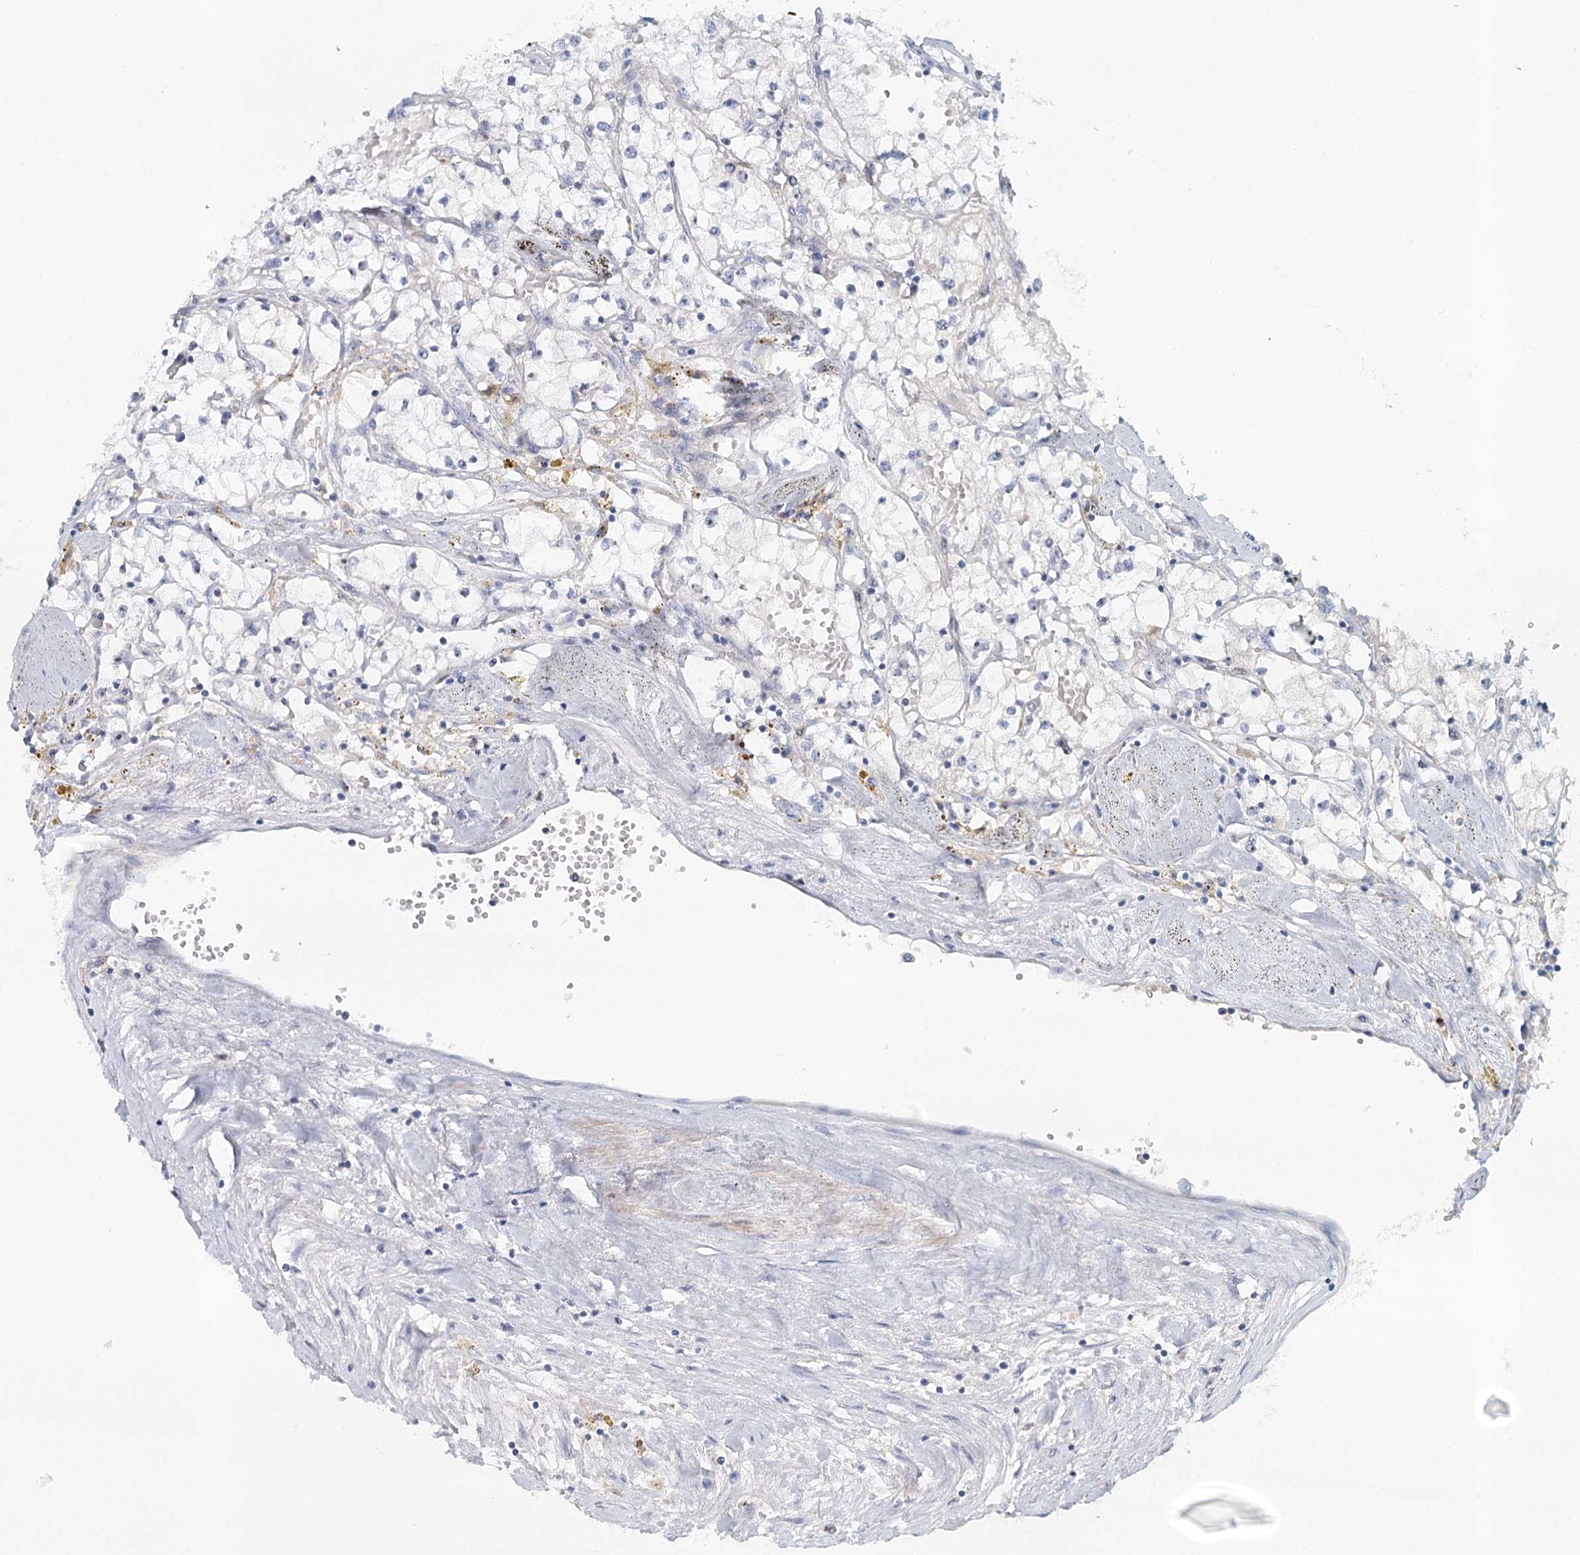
{"staining": {"intensity": "negative", "quantity": "none", "location": "none"}, "tissue": "renal cancer", "cell_type": "Tumor cells", "image_type": "cancer", "snomed": [{"axis": "morphology", "description": "Adenocarcinoma, NOS"}, {"axis": "topography", "description": "Kidney"}], "caption": "A high-resolution micrograph shows IHC staining of adenocarcinoma (renal), which demonstrates no significant expression in tumor cells. (DAB immunohistochemistry (IHC) with hematoxylin counter stain).", "gene": "RBM43", "patient": {"sex": "male", "age": 56}}